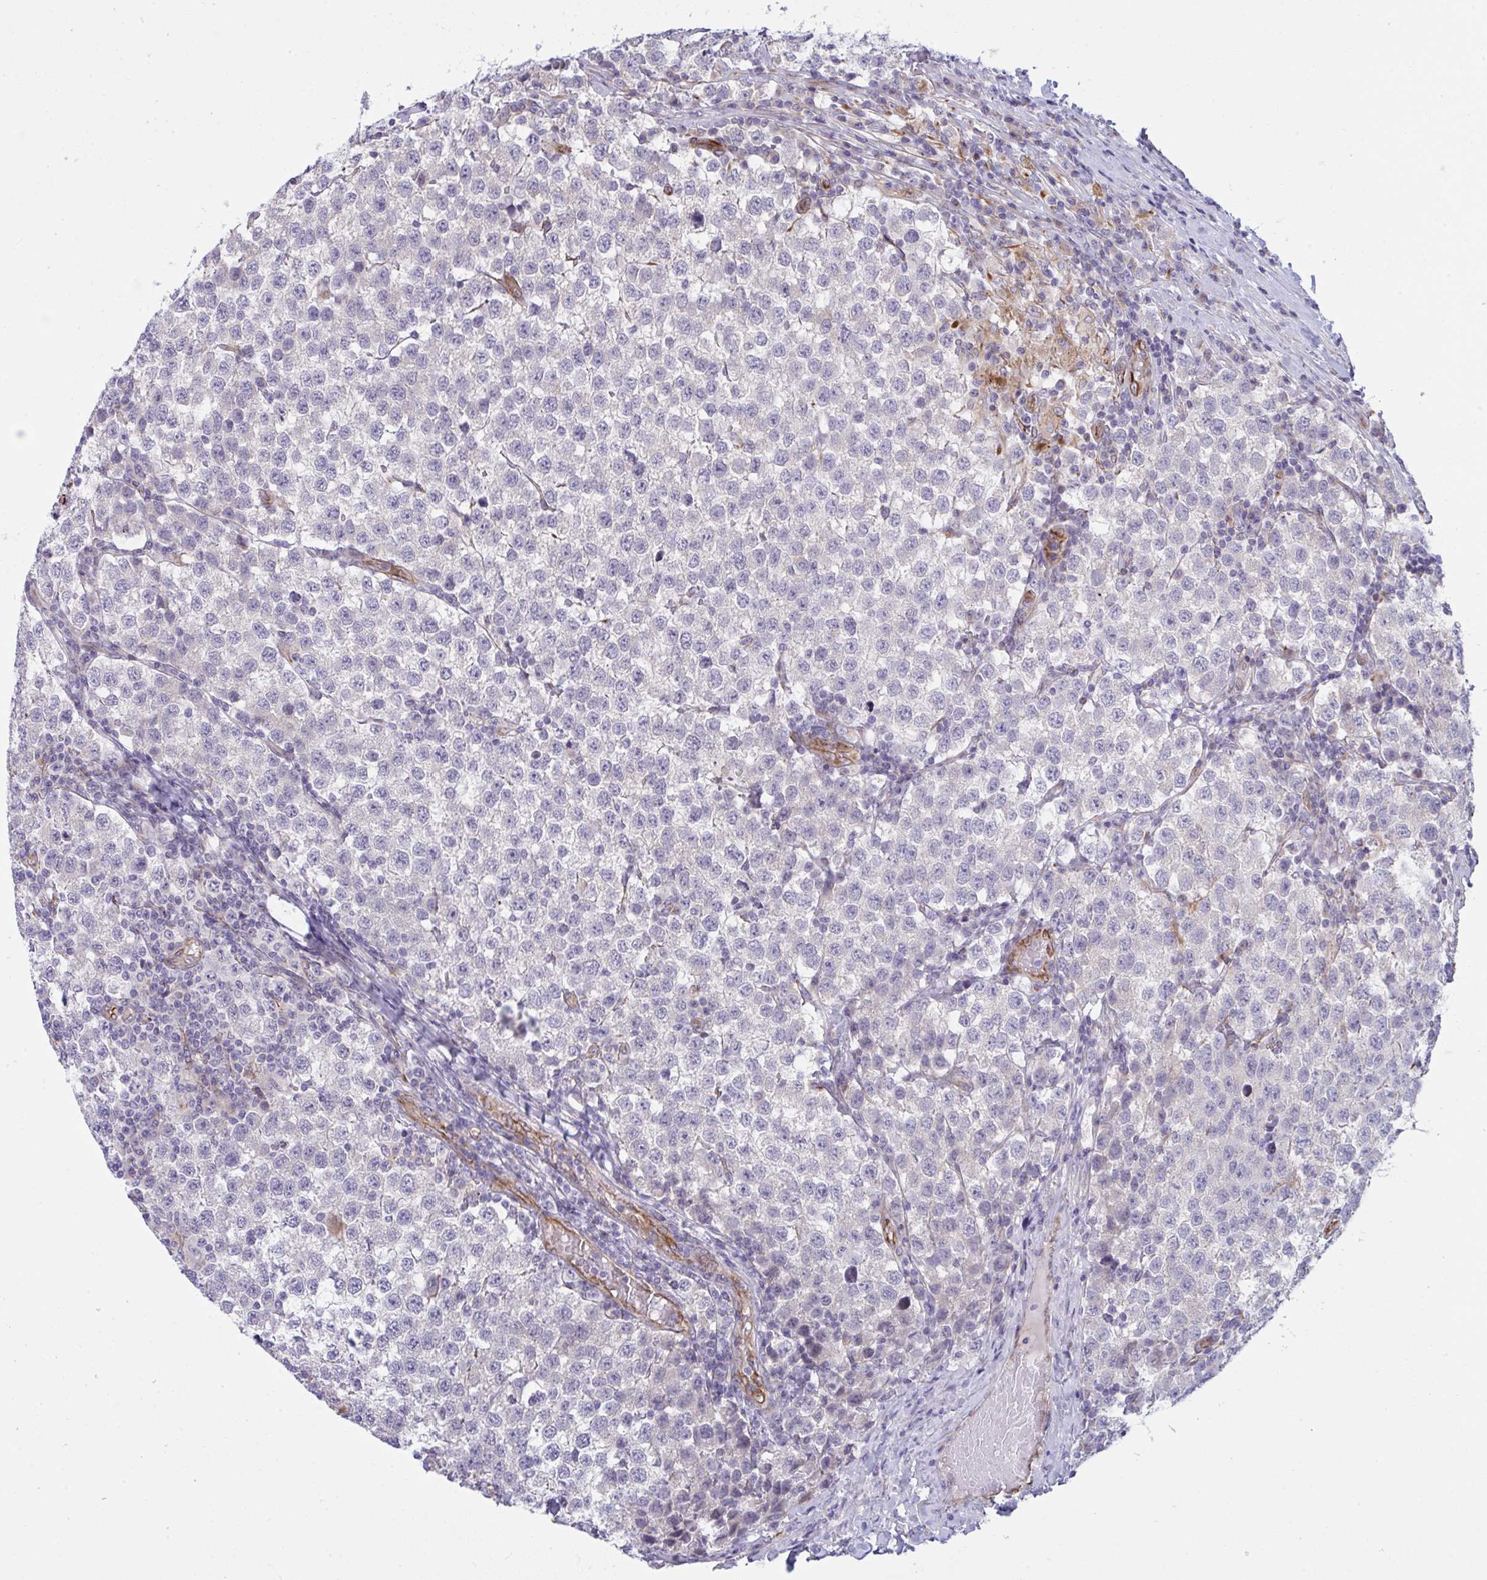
{"staining": {"intensity": "negative", "quantity": "none", "location": "none"}, "tissue": "testis cancer", "cell_type": "Tumor cells", "image_type": "cancer", "snomed": [{"axis": "morphology", "description": "Seminoma, NOS"}, {"axis": "topography", "description": "Testis"}], "caption": "IHC of testis cancer displays no staining in tumor cells.", "gene": "DCBLD1", "patient": {"sex": "male", "age": 34}}